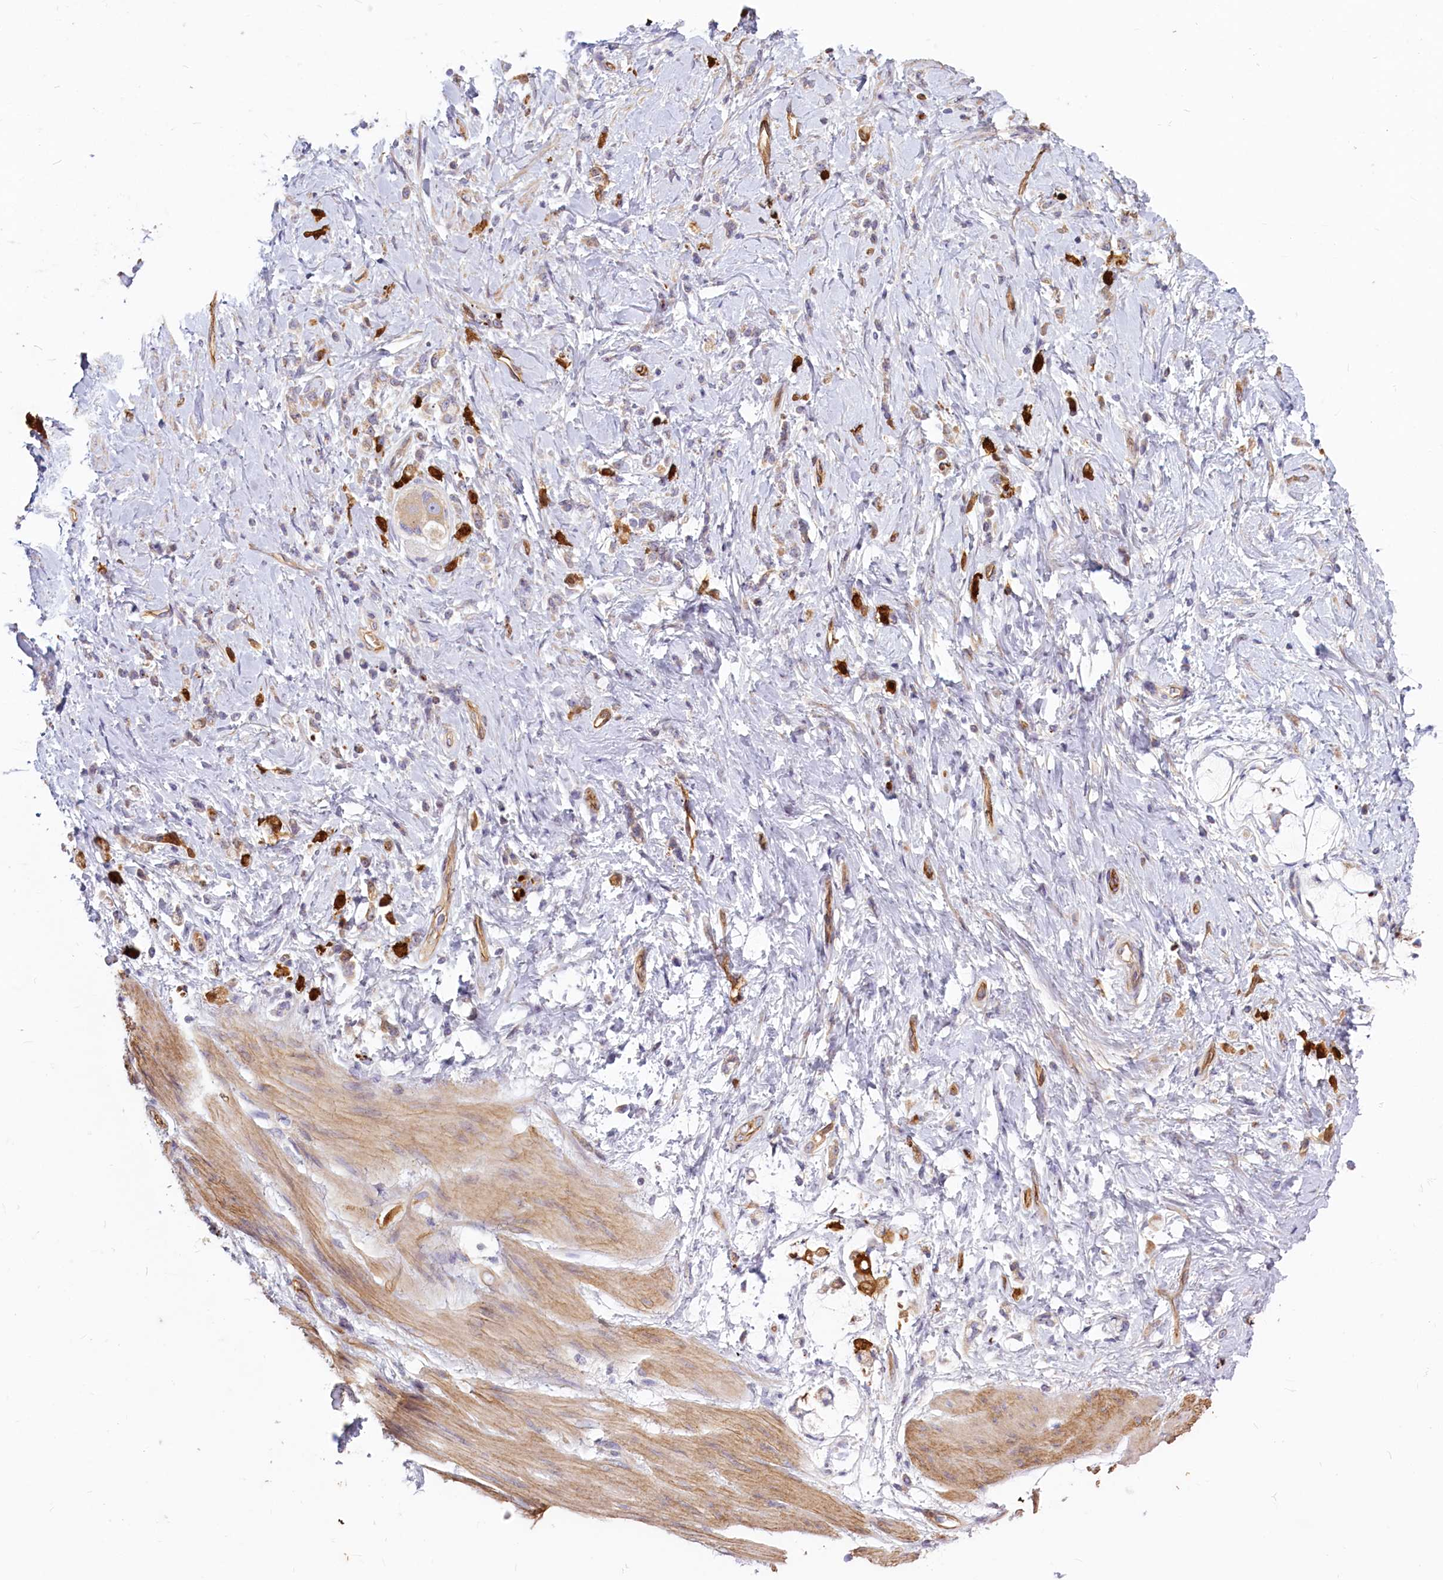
{"staining": {"intensity": "weak", "quantity": "<25%", "location": "cytoplasmic/membranous"}, "tissue": "stomach cancer", "cell_type": "Tumor cells", "image_type": "cancer", "snomed": [{"axis": "morphology", "description": "Adenocarcinoma, NOS"}, {"axis": "topography", "description": "Stomach"}], "caption": "Stomach cancer was stained to show a protein in brown. There is no significant staining in tumor cells.", "gene": "LMOD3", "patient": {"sex": "female", "age": 60}}